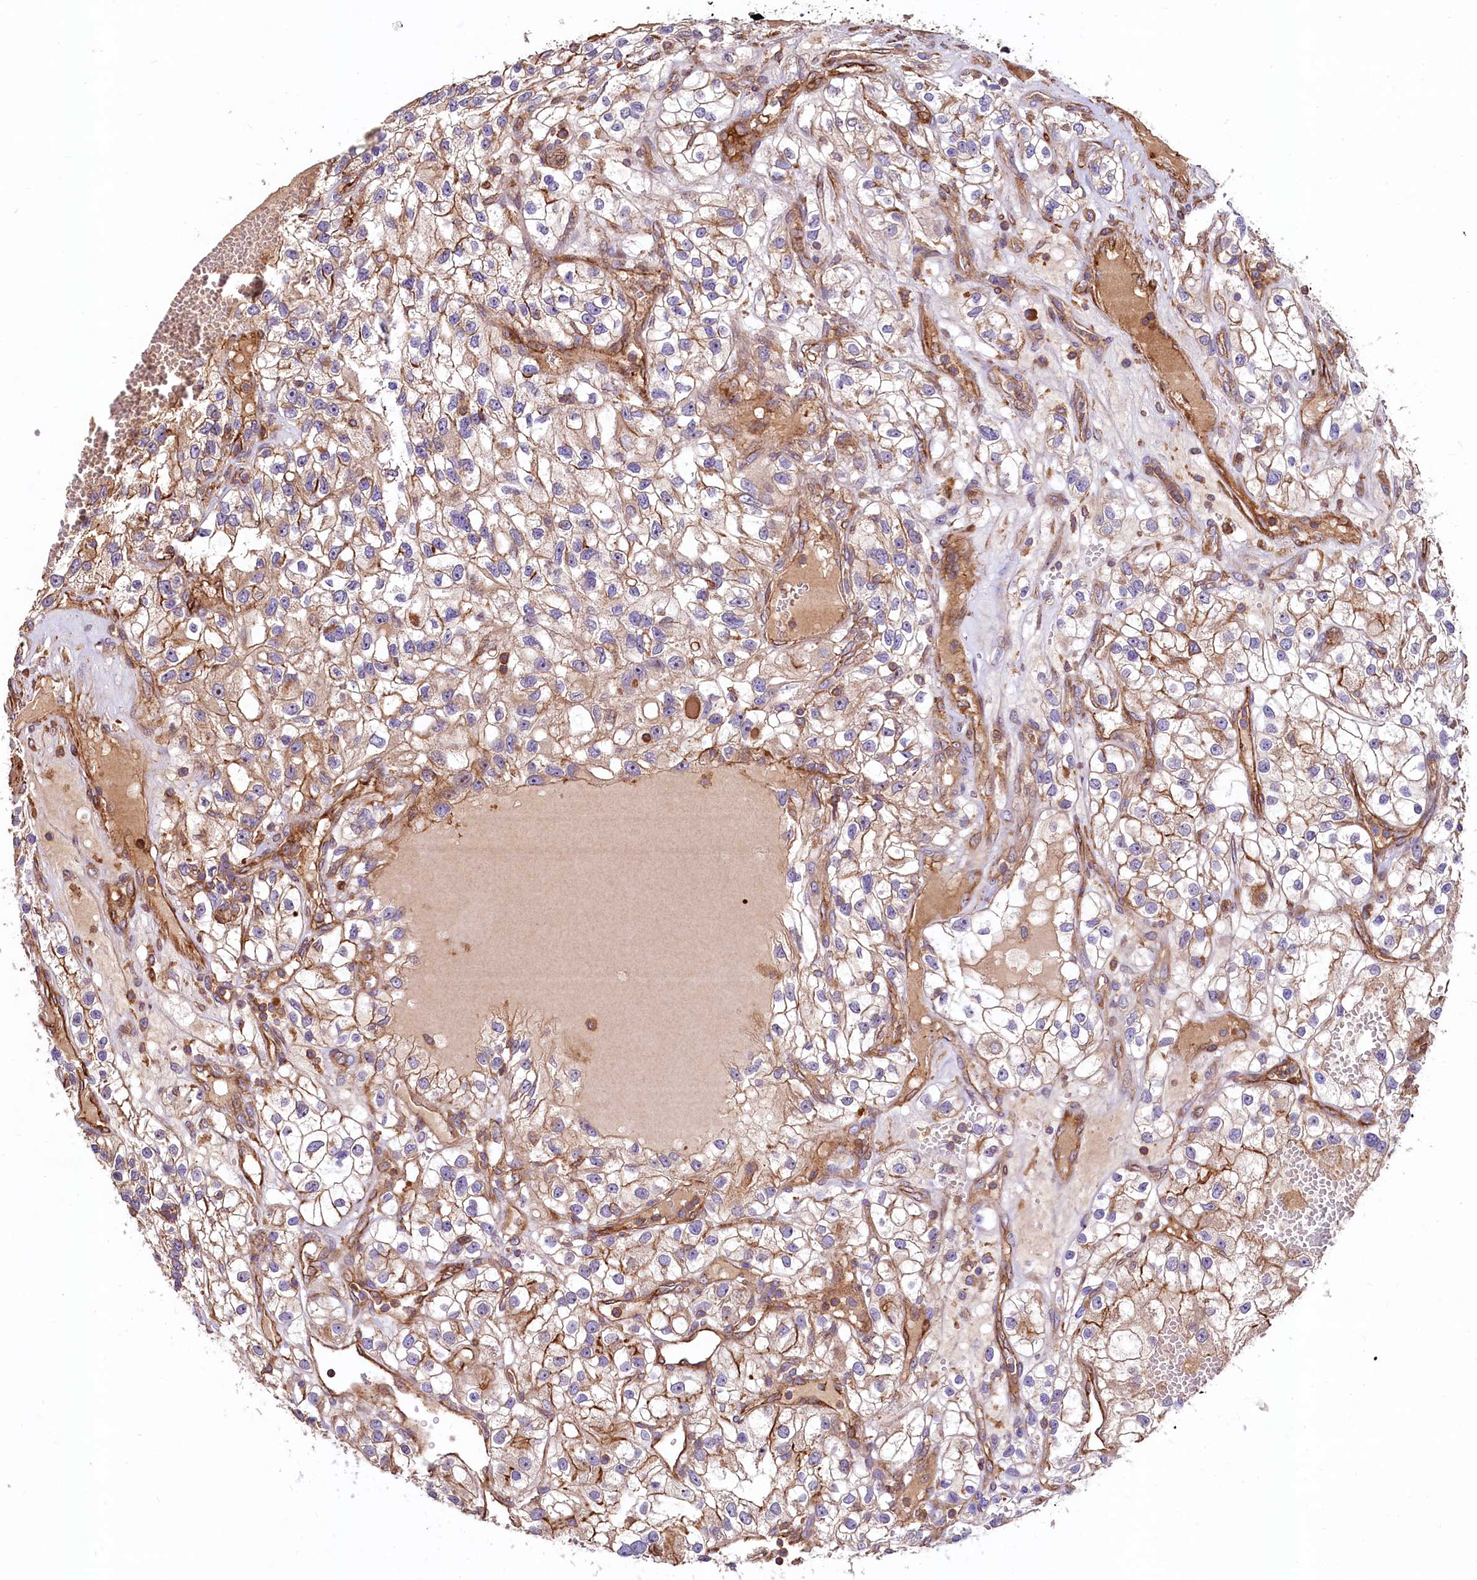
{"staining": {"intensity": "moderate", "quantity": ">75%", "location": "cytoplasmic/membranous"}, "tissue": "renal cancer", "cell_type": "Tumor cells", "image_type": "cancer", "snomed": [{"axis": "morphology", "description": "Adenocarcinoma, NOS"}, {"axis": "topography", "description": "Kidney"}], "caption": "Human renal cancer (adenocarcinoma) stained for a protein (brown) exhibits moderate cytoplasmic/membranous positive expression in approximately >75% of tumor cells.", "gene": "KLHDC4", "patient": {"sex": "female", "age": 57}}